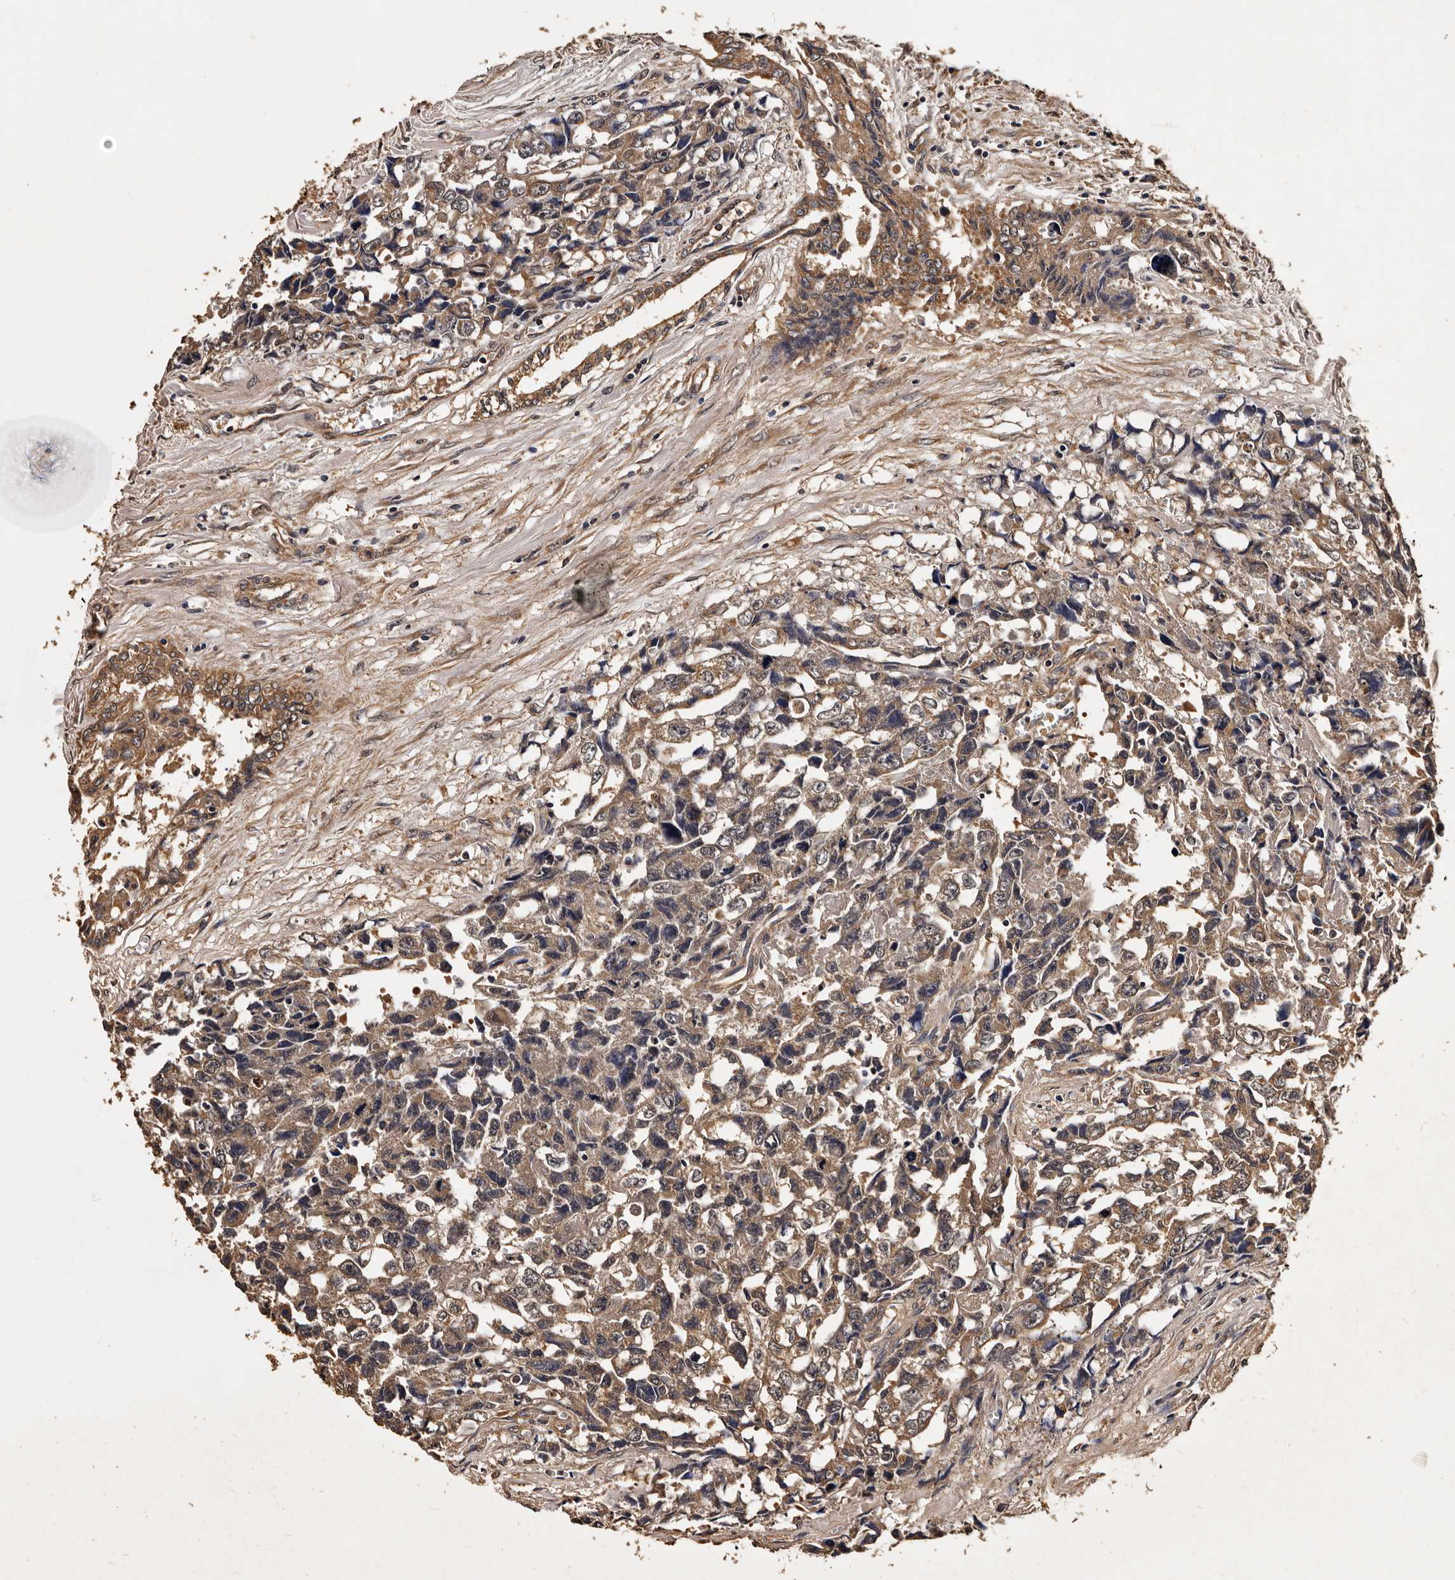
{"staining": {"intensity": "moderate", "quantity": "25%-75%", "location": "cytoplasmic/membranous"}, "tissue": "testis cancer", "cell_type": "Tumor cells", "image_type": "cancer", "snomed": [{"axis": "morphology", "description": "Carcinoma, Embryonal, NOS"}, {"axis": "topography", "description": "Testis"}], "caption": "IHC histopathology image of neoplastic tissue: human embryonal carcinoma (testis) stained using immunohistochemistry (IHC) shows medium levels of moderate protein expression localized specifically in the cytoplasmic/membranous of tumor cells, appearing as a cytoplasmic/membranous brown color.", "gene": "PARS2", "patient": {"sex": "male", "age": 31}}